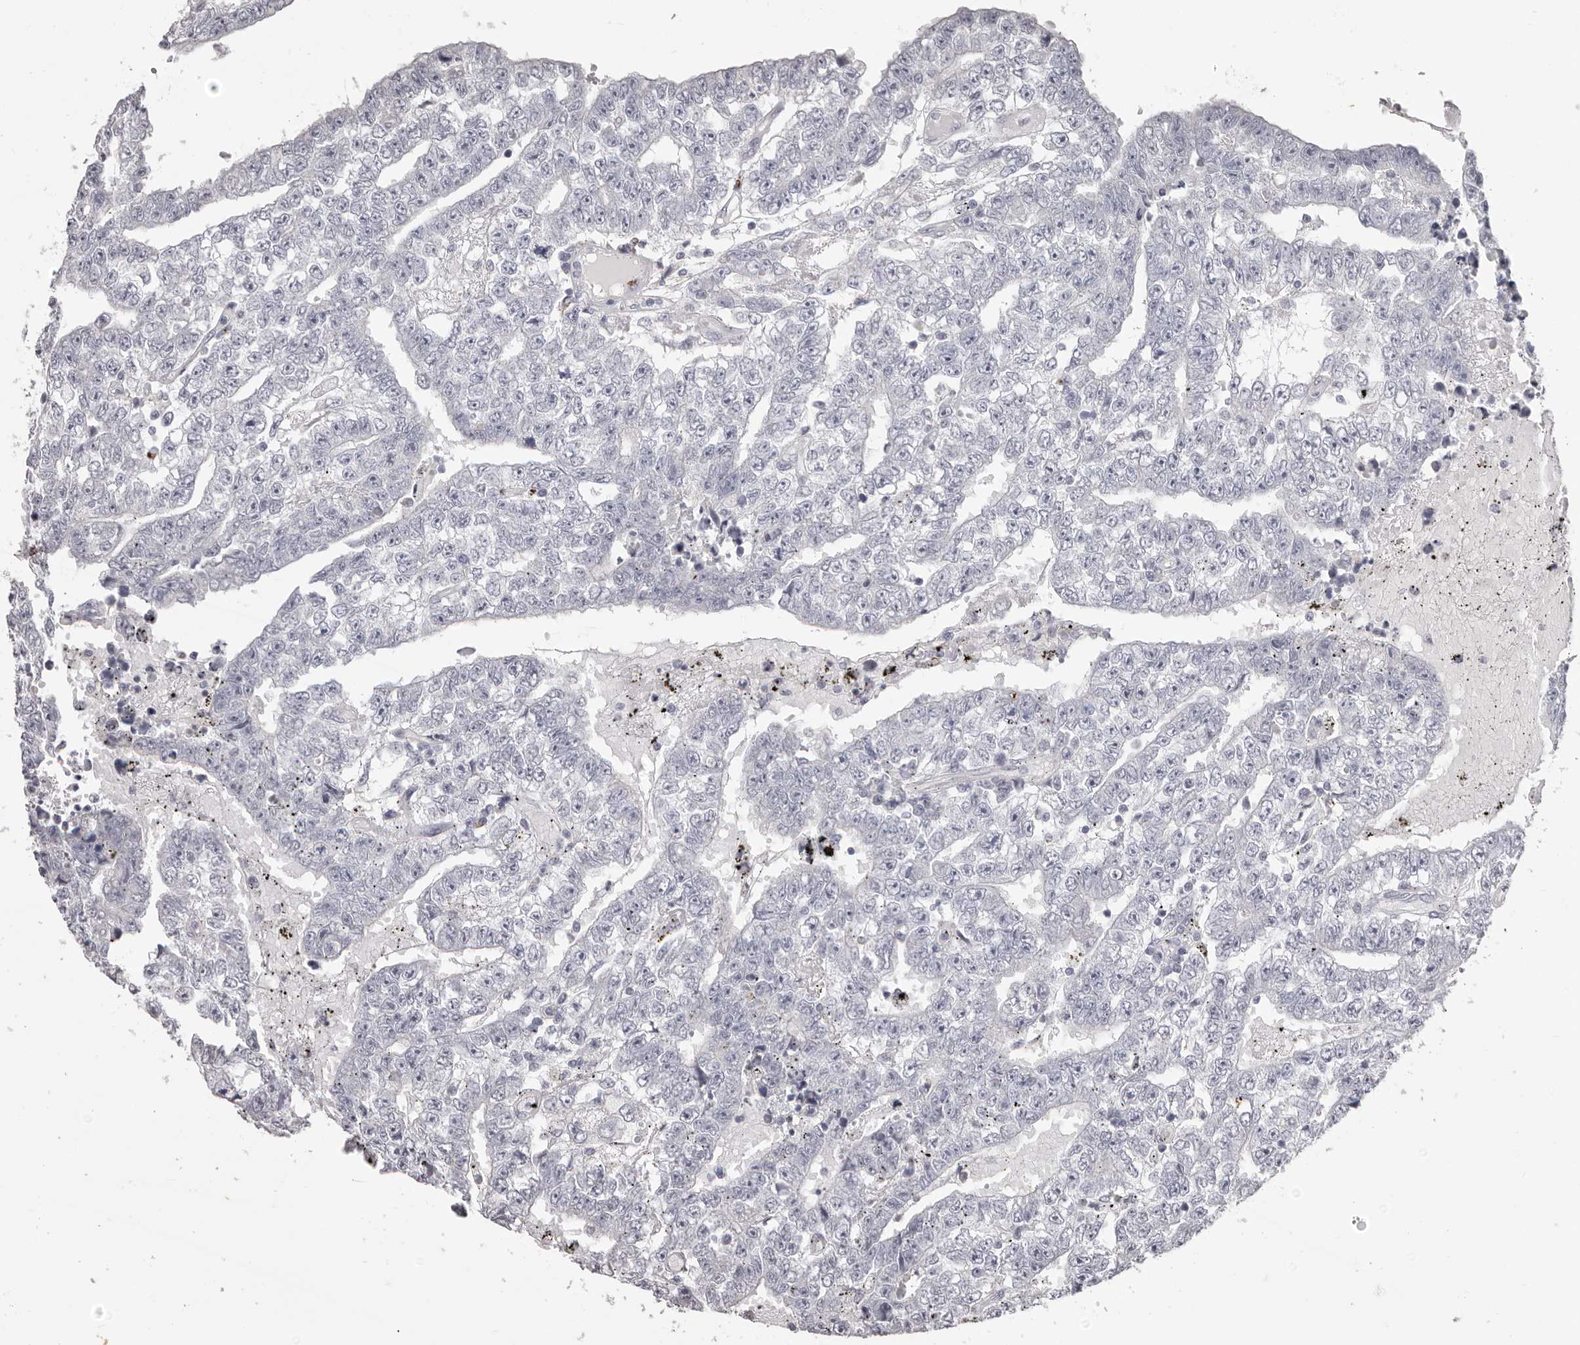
{"staining": {"intensity": "negative", "quantity": "none", "location": "none"}, "tissue": "testis cancer", "cell_type": "Tumor cells", "image_type": "cancer", "snomed": [{"axis": "morphology", "description": "Carcinoma, Embryonal, NOS"}, {"axis": "topography", "description": "Testis"}], "caption": "Tumor cells show no significant protein positivity in testis cancer (embryonal carcinoma).", "gene": "PRMT2", "patient": {"sex": "male", "age": 25}}